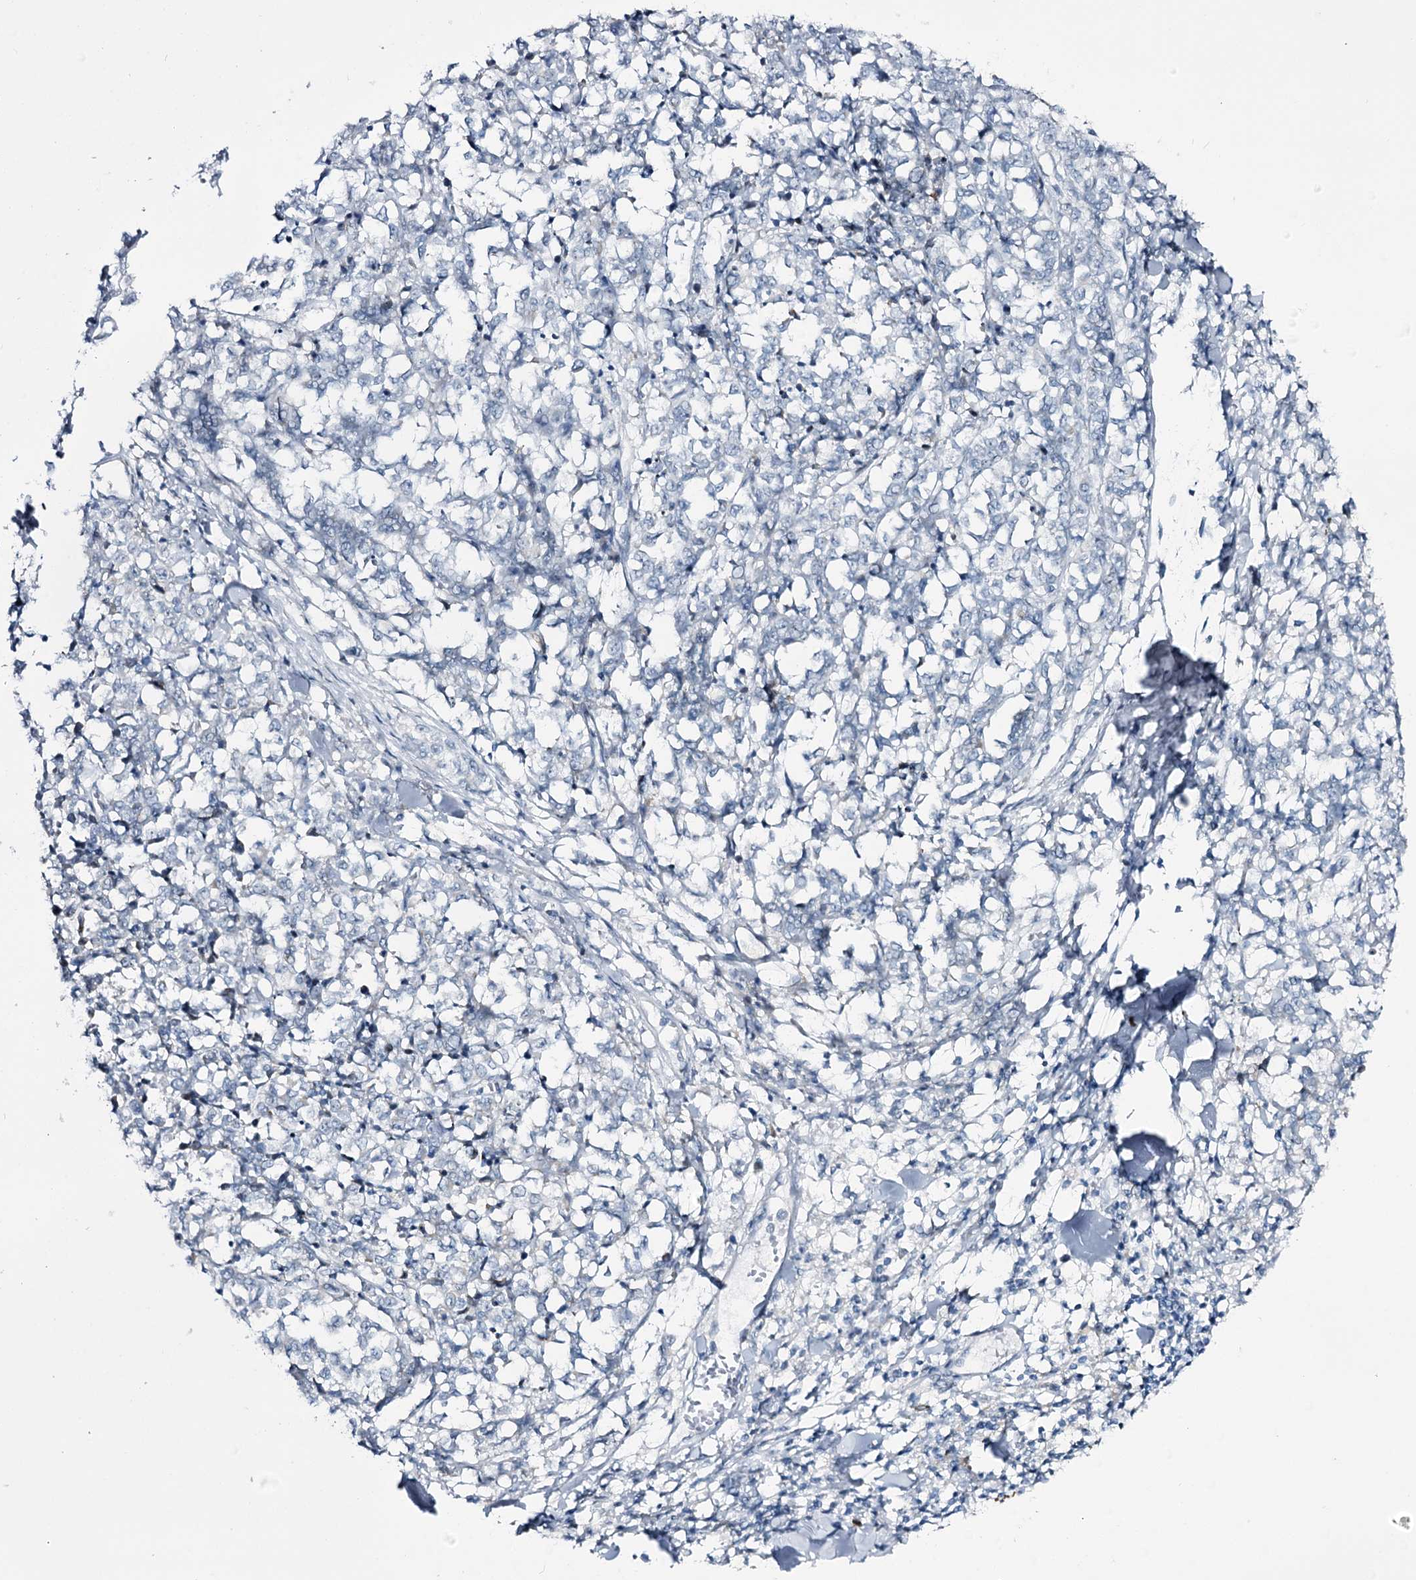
{"staining": {"intensity": "negative", "quantity": "none", "location": "none"}, "tissue": "melanoma", "cell_type": "Tumor cells", "image_type": "cancer", "snomed": [{"axis": "morphology", "description": "Malignant melanoma, NOS"}, {"axis": "topography", "description": "Skin"}], "caption": "Melanoma was stained to show a protein in brown. There is no significant staining in tumor cells.", "gene": "RBM15B", "patient": {"sex": "female", "age": 72}}